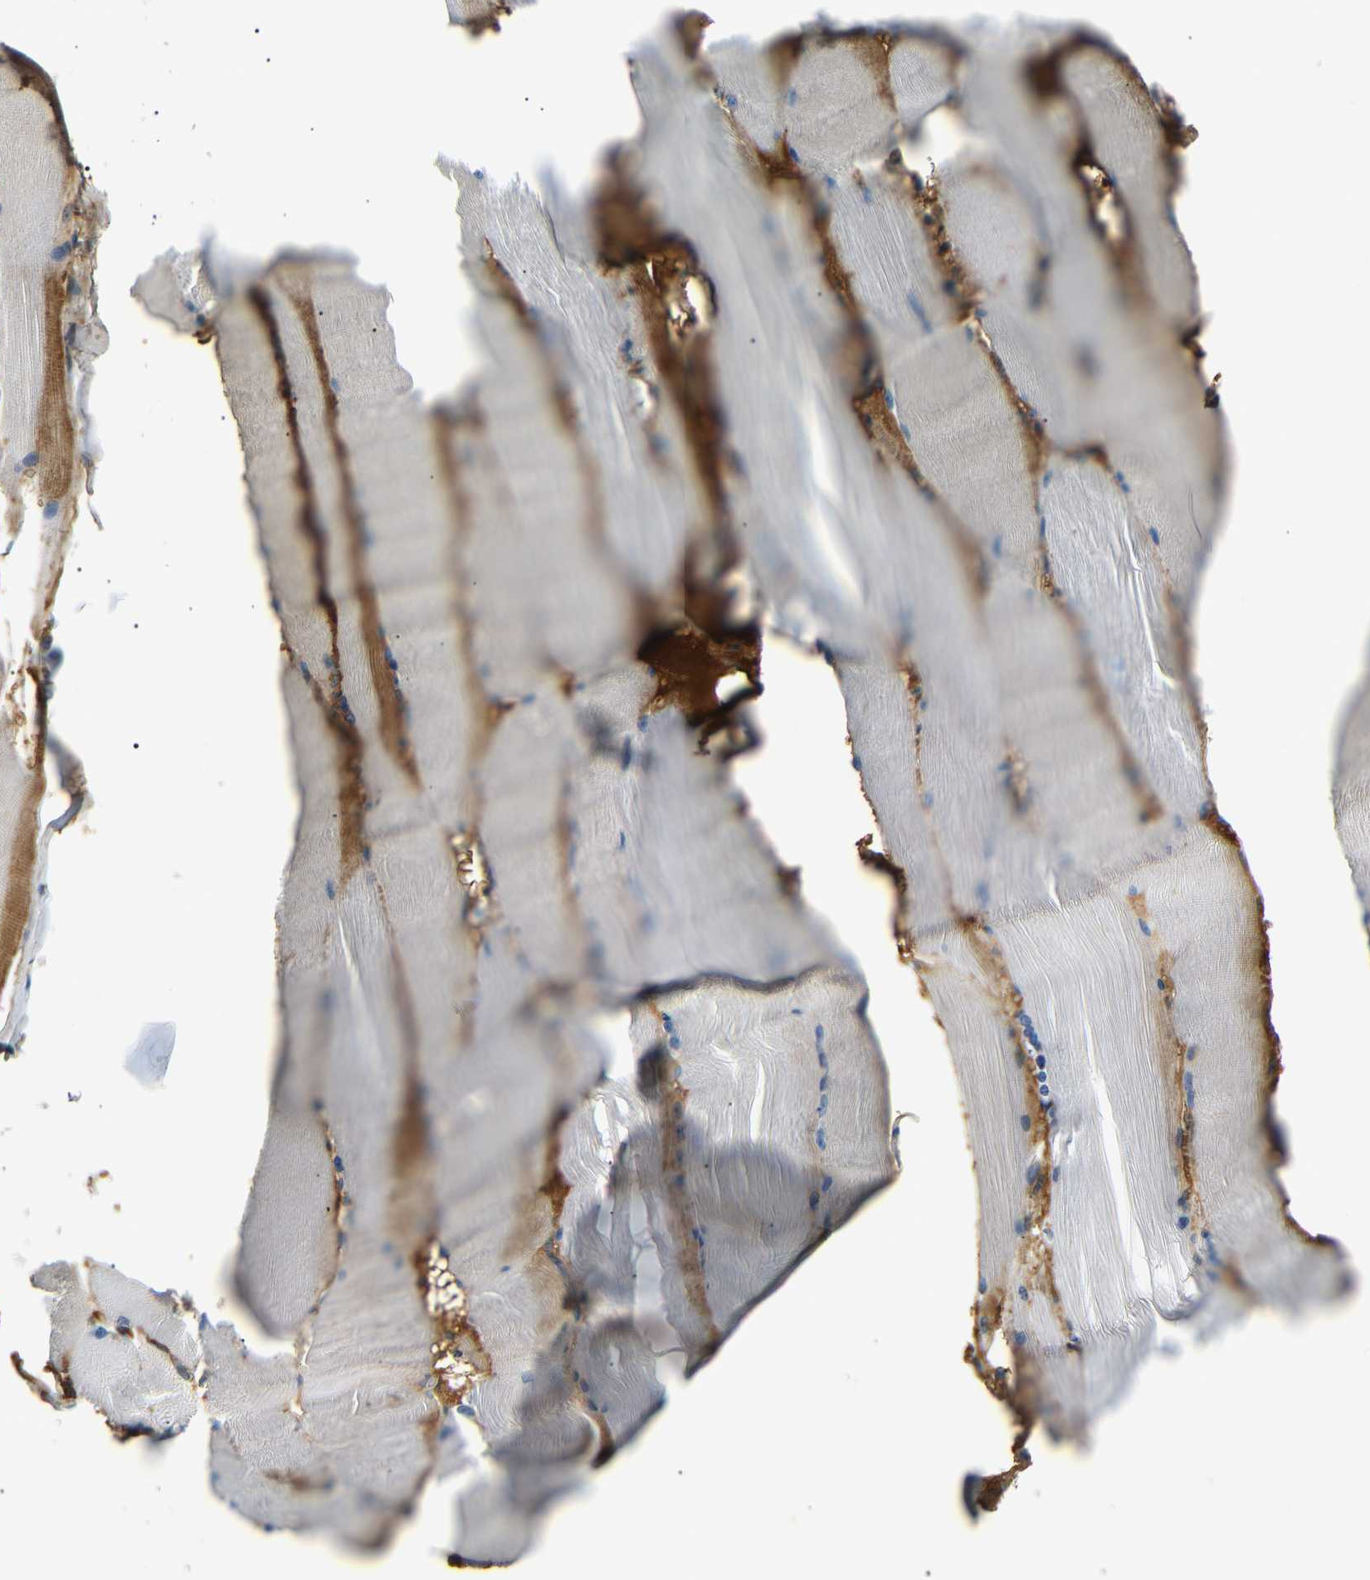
{"staining": {"intensity": "moderate", "quantity": "<25%", "location": "cytoplasmic/membranous"}, "tissue": "skeletal muscle", "cell_type": "Myocytes", "image_type": "normal", "snomed": [{"axis": "morphology", "description": "Normal tissue, NOS"}, {"axis": "topography", "description": "Skin"}, {"axis": "topography", "description": "Skeletal muscle"}], "caption": "Myocytes display low levels of moderate cytoplasmic/membranous staining in approximately <25% of cells in unremarkable human skeletal muscle. Ihc stains the protein in brown and the nuclei are stained blue.", "gene": "LHCGR", "patient": {"sex": "male", "age": 83}}